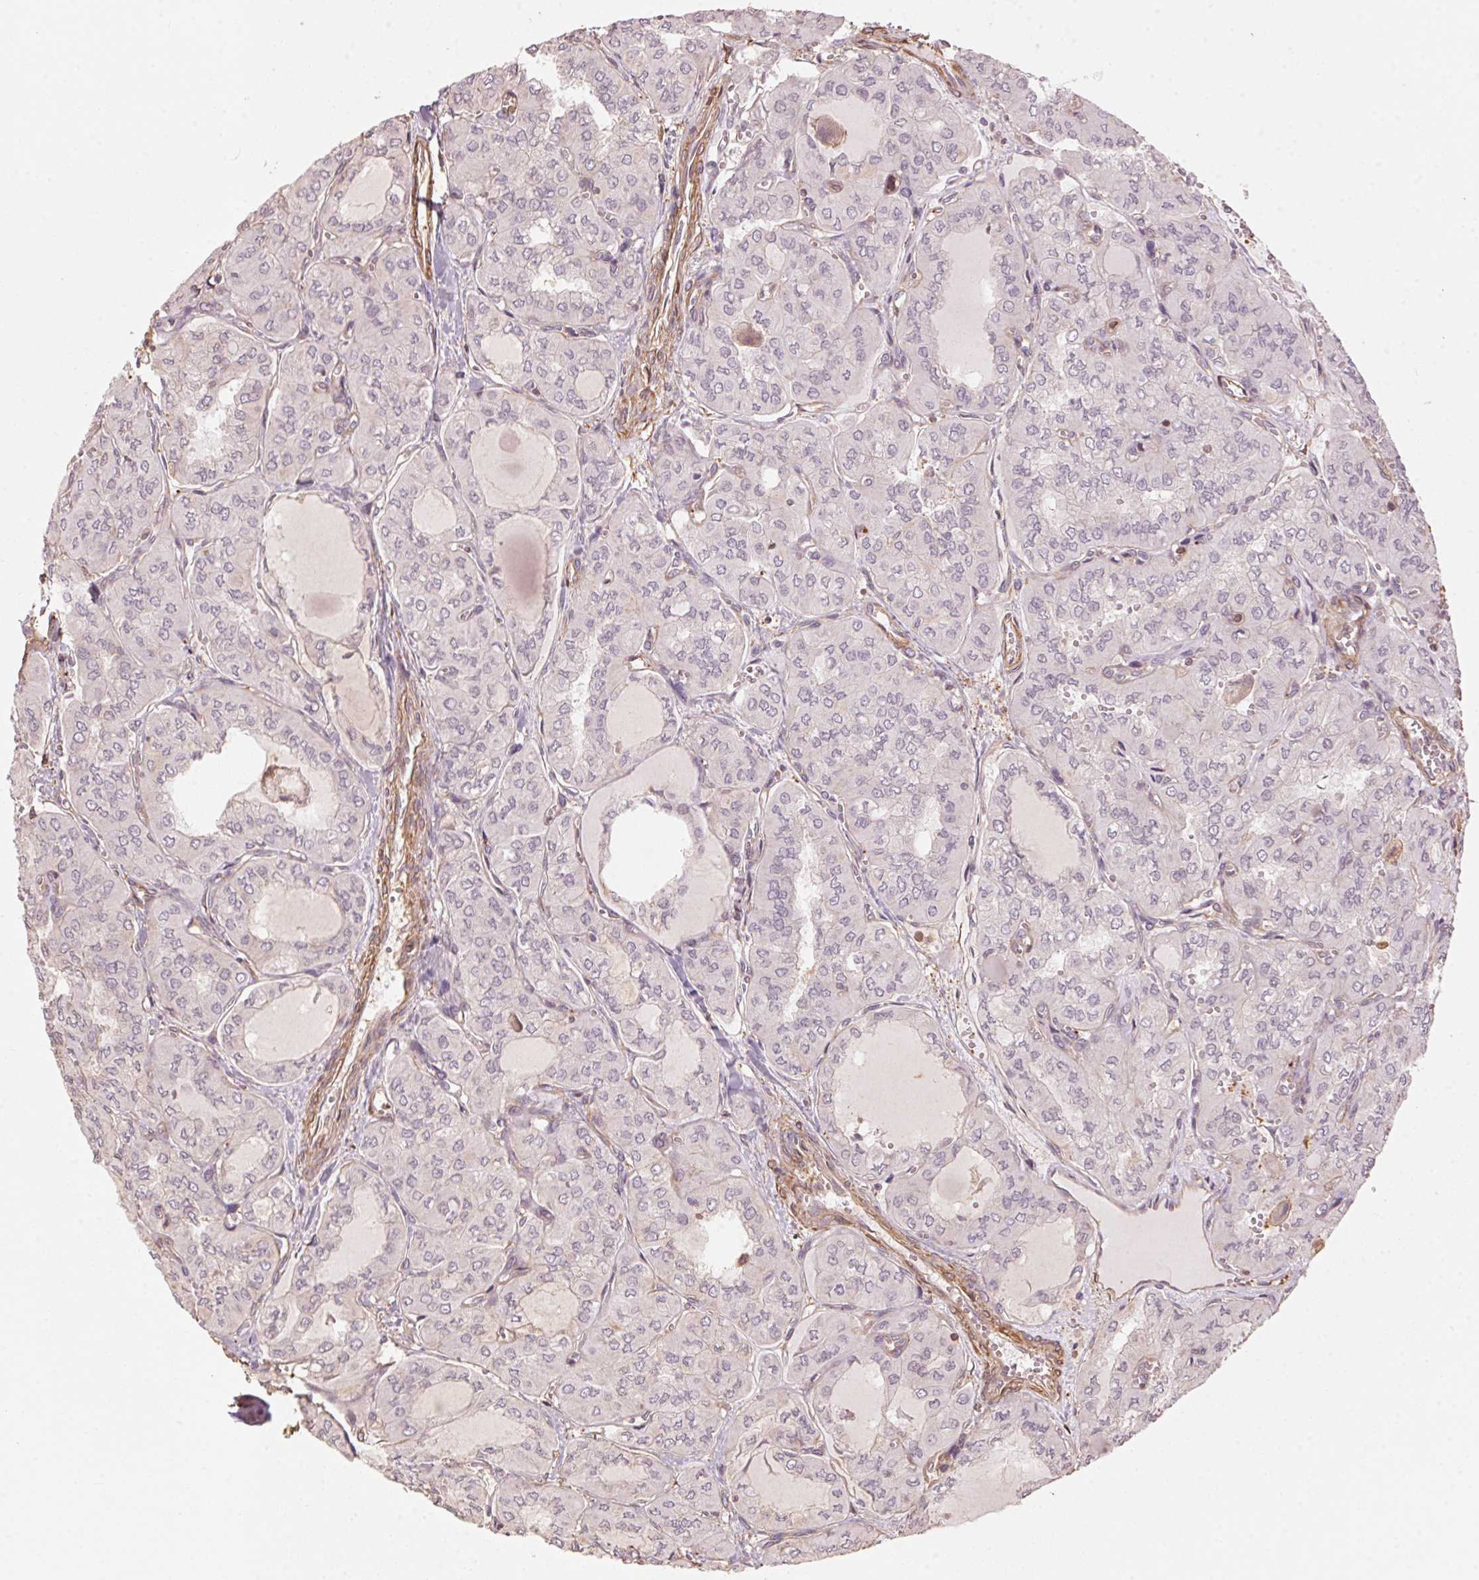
{"staining": {"intensity": "negative", "quantity": "none", "location": "none"}, "tissue": "thyroid cancer", "cell_type": "Tumor cells", "image_type": "cancer", "snomed": [{"axis": "morphology", "description": "Papillary adenocarcinoma, NOS"}, {"axis": "topography", "description": "Thyroid gland"}], "caption": "Image shows no significant protein expression in tumor cells of thyroid cancer.", "gene": "QDPR", "patient": {"sex": "male", "age": 20}}